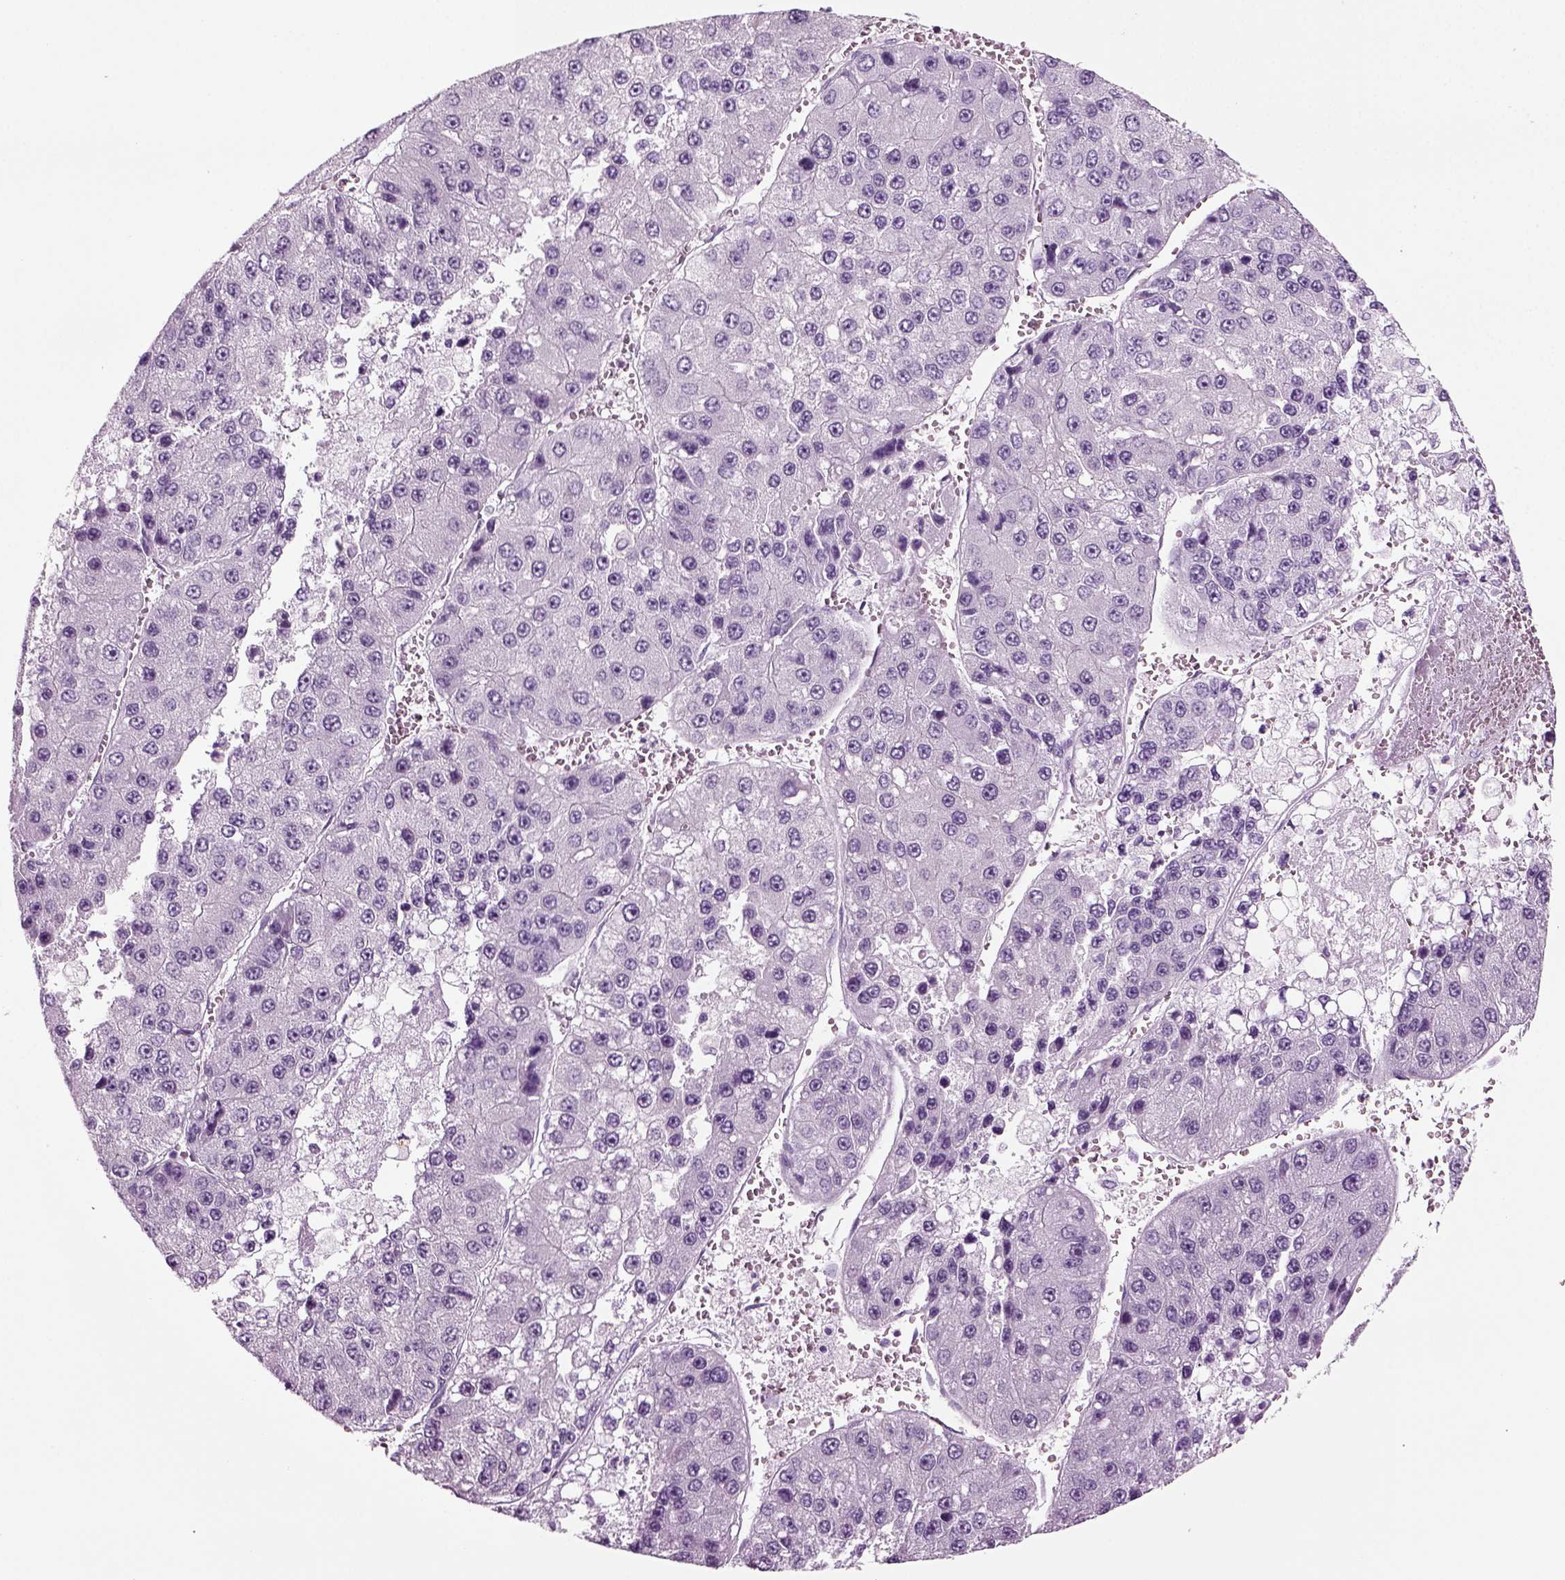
{"staining": {"intensity": "negative", "quantity": "none", "location": "none"}, "tissue": "liver cancer", "cell_type": "Tumor cells", "image_type": "cancer", "snomed": [{"axis": "morphology", "description": "Carcinoma, Hepatocellular, NOS"}, {"axis": "topography", "description": "Liver"}], "caption": "There is no significant expression in tumor cells of liver cancer.", "gene": "CRABP1", "patient": {"sex": "female", "age": 73}}